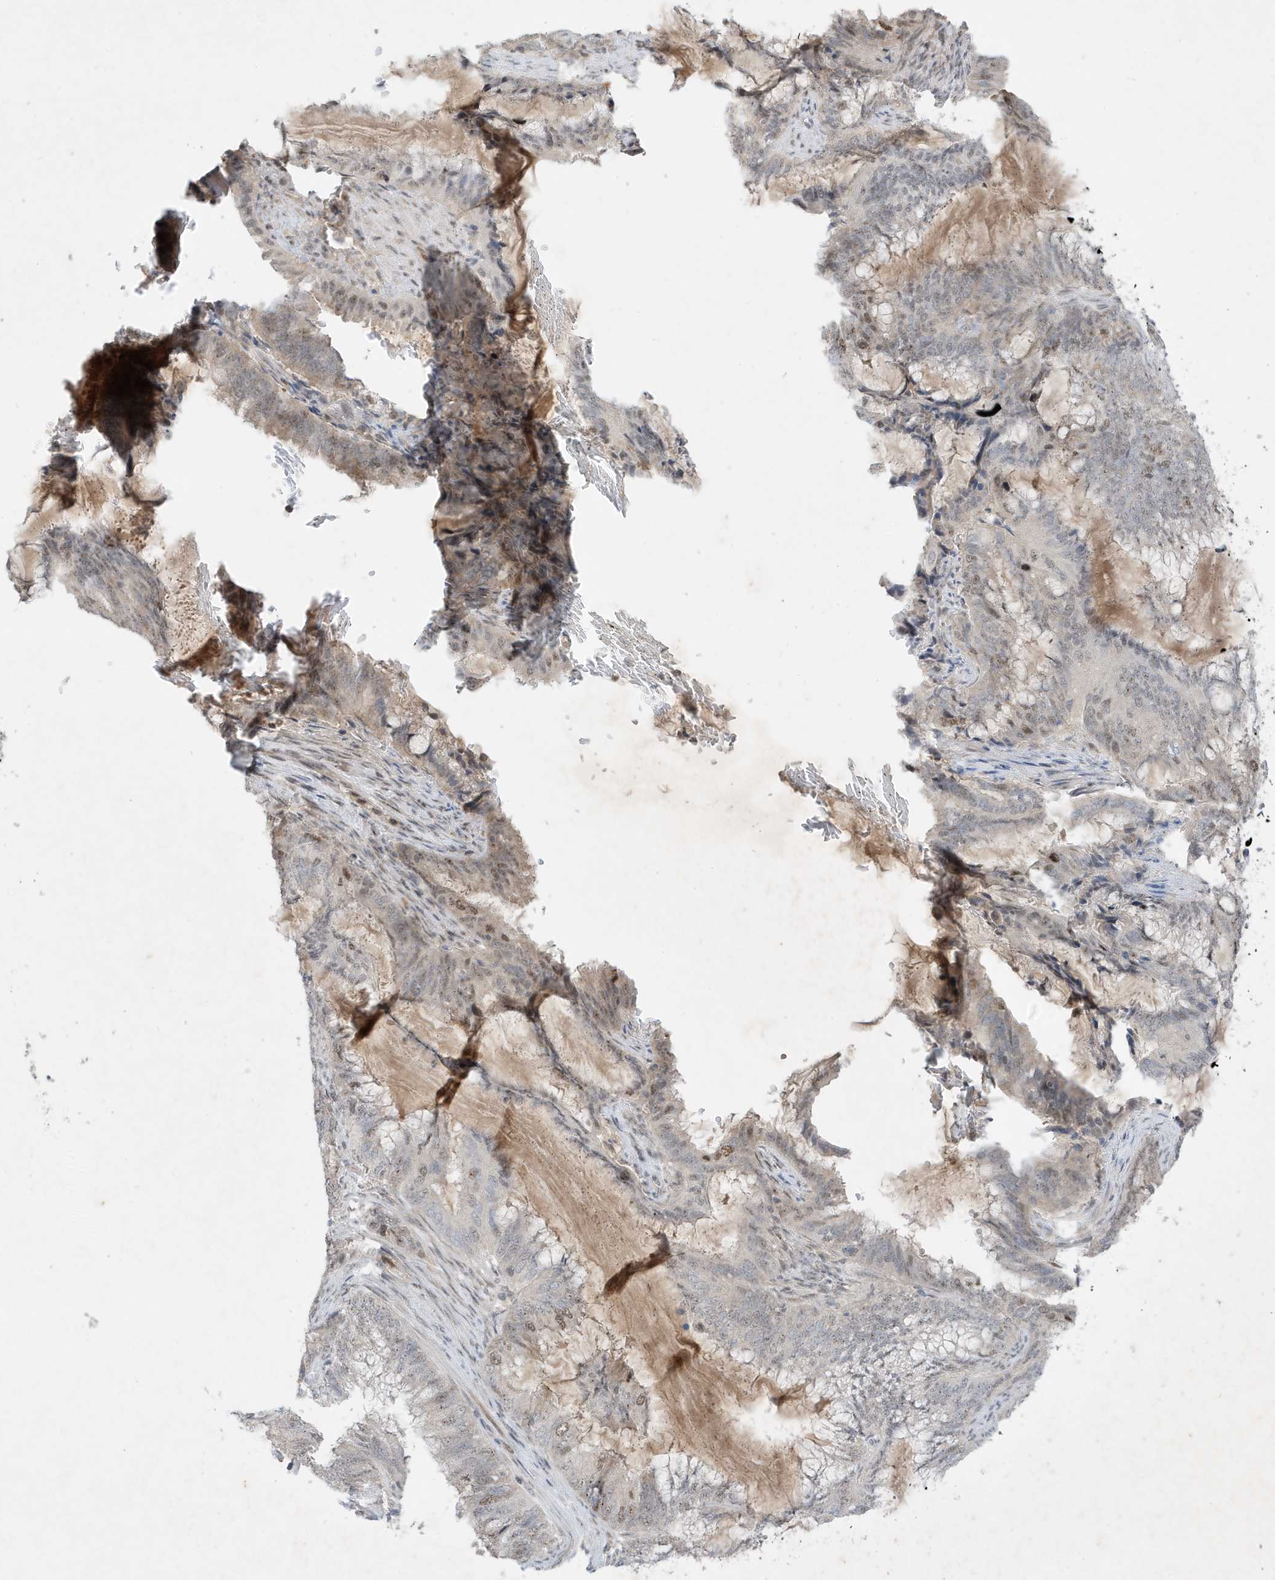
{"staining": {"intensity": "moderate", "quantity": "<25%", "location": "nuclear"}, "tissue": "endometrial cancer", "cell_type": "Tumor cells", "image_type": "cancer", "snomed": [{"axis": "morphology", "description": "Adenocarcinoma, NOS"}, {"axis": "topography", "description": "Endometrium"}], "caption": "Endometrial adenocarcinoma stained with a brown dye reveals moderate nuclear positive expression in approximately <25% of tumor cells.", "gene": "MAST3", "patient": {"sex": "female", "age": 51}}